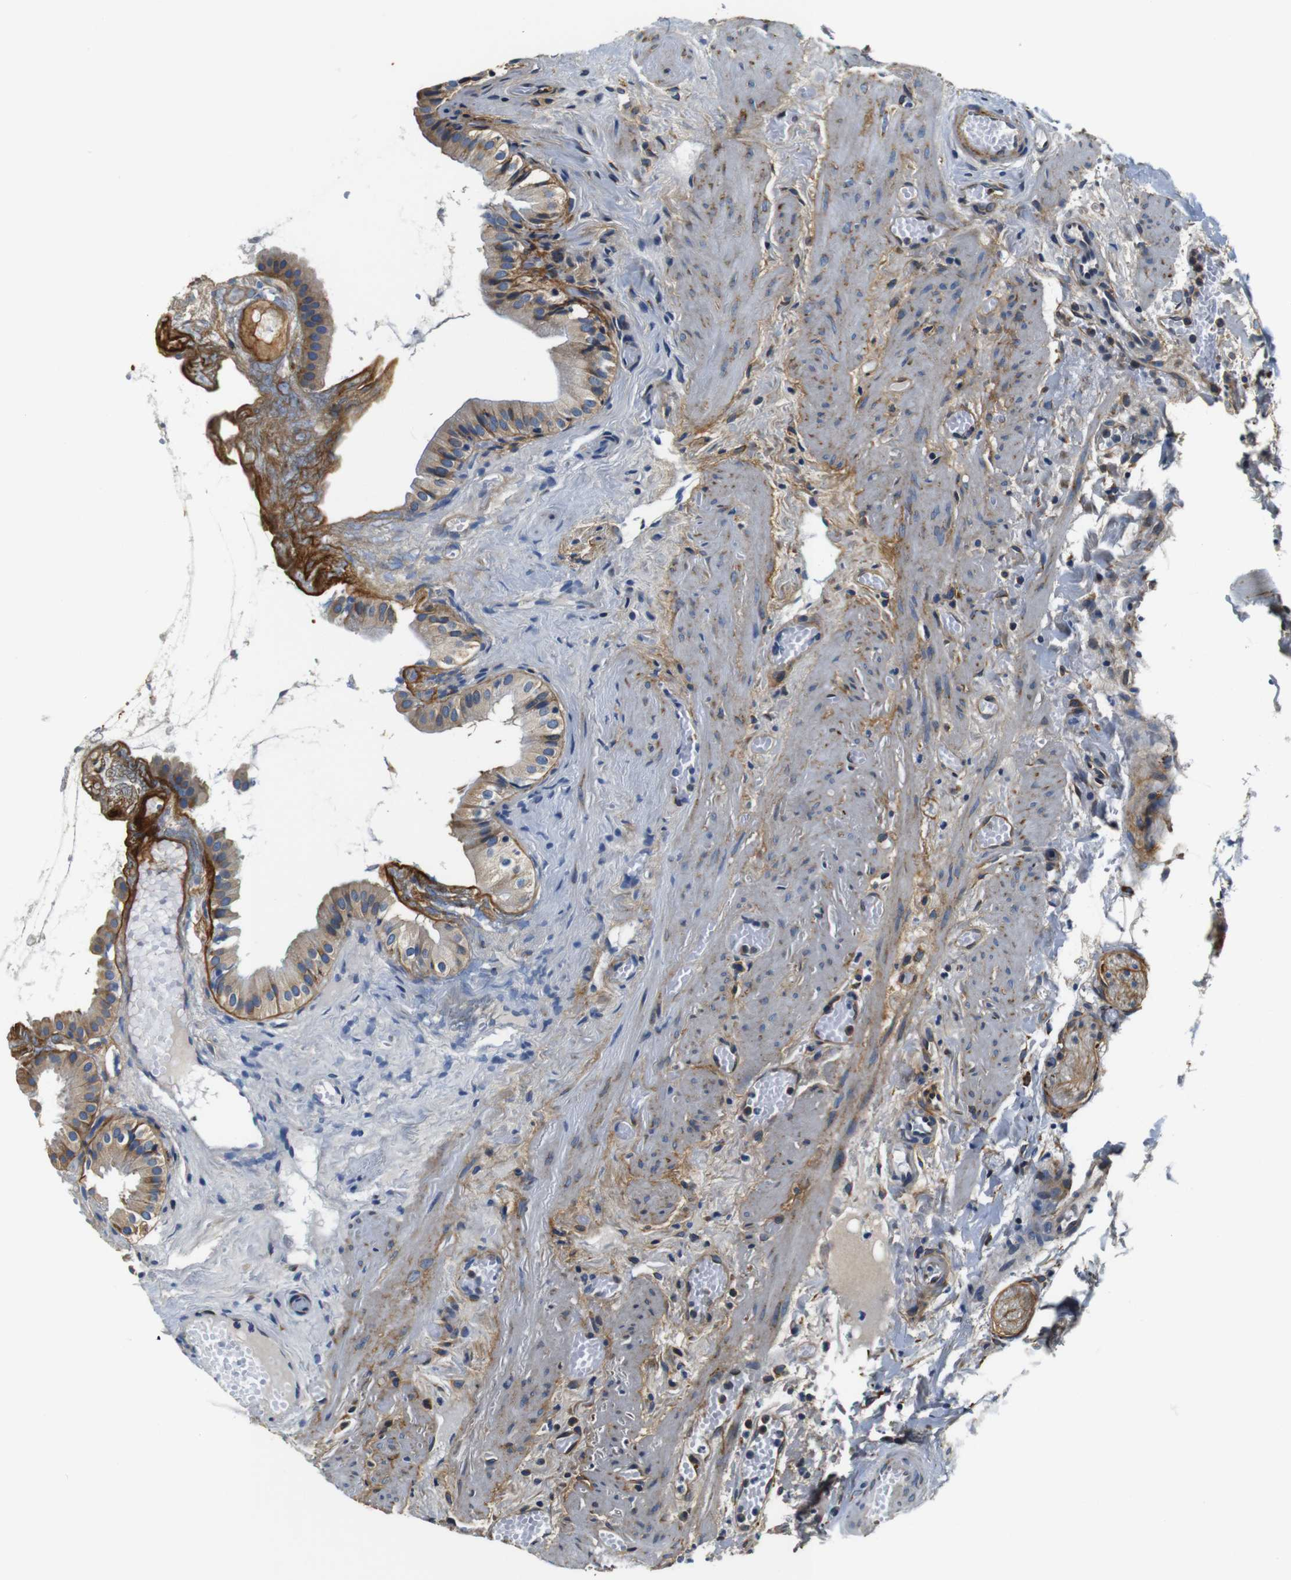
{"staining": {"intensity": "moderate", "quantity": "25%-75%", "location": "cytoplasmic/membranous"}, "tissue": "gallbladder", "cell_type": "Glandular cells", "image_type": "normal", "snomed": [{"axis": "morphology", "description": "Normal tissue, NOS"}, {"axis": "topography", "description": "Gallbladder"}], "caption": "Gallbladder stained with IHC reveals moderate cytoplasmic/membranous staining in about 25%-75% of glandular cells.", "gene": "COL1A1", "patient": {"sex": "female", "age": 26}}